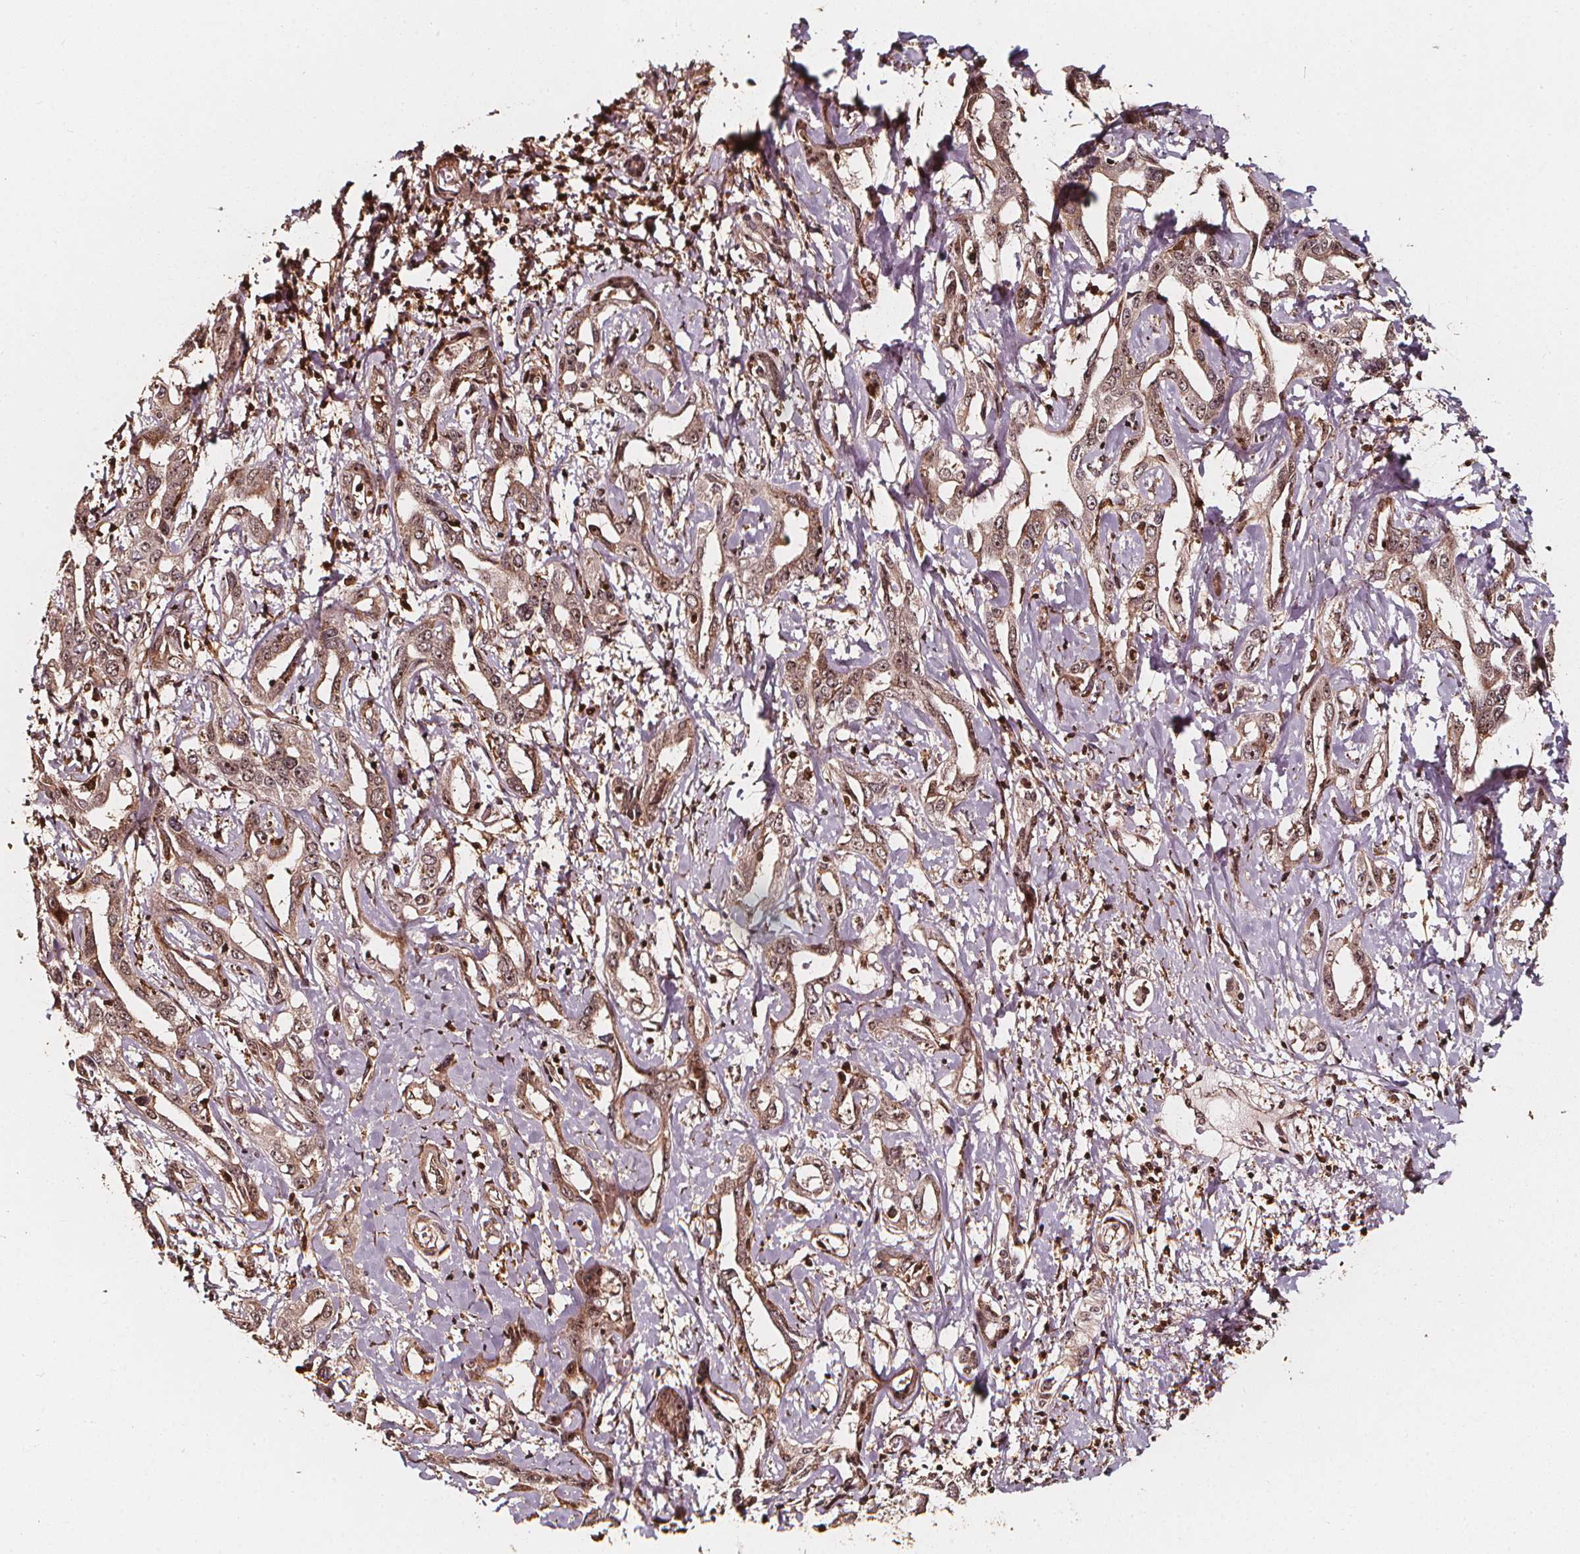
{"staining": {"intensity": "weak", "quantity": ">75%", "location": "cytoplasmic/membranous,nuclear"}, "tissue": "liver cancer", "cell_type": "Tumor cells", "image_type": "cancer", "snomed": [{"axis": "morphology", "description": "Cholangiocarcinoma"}, {"axis": "topography", "description": "Liver"}], "caption": "Liver cancer stained for a protein demonstrates weak cytoplasmic/membranous and nuclear positivity in tumor cells.", "gene": "EXOSC9", "patient": {"sex": "male", "age": 59}}